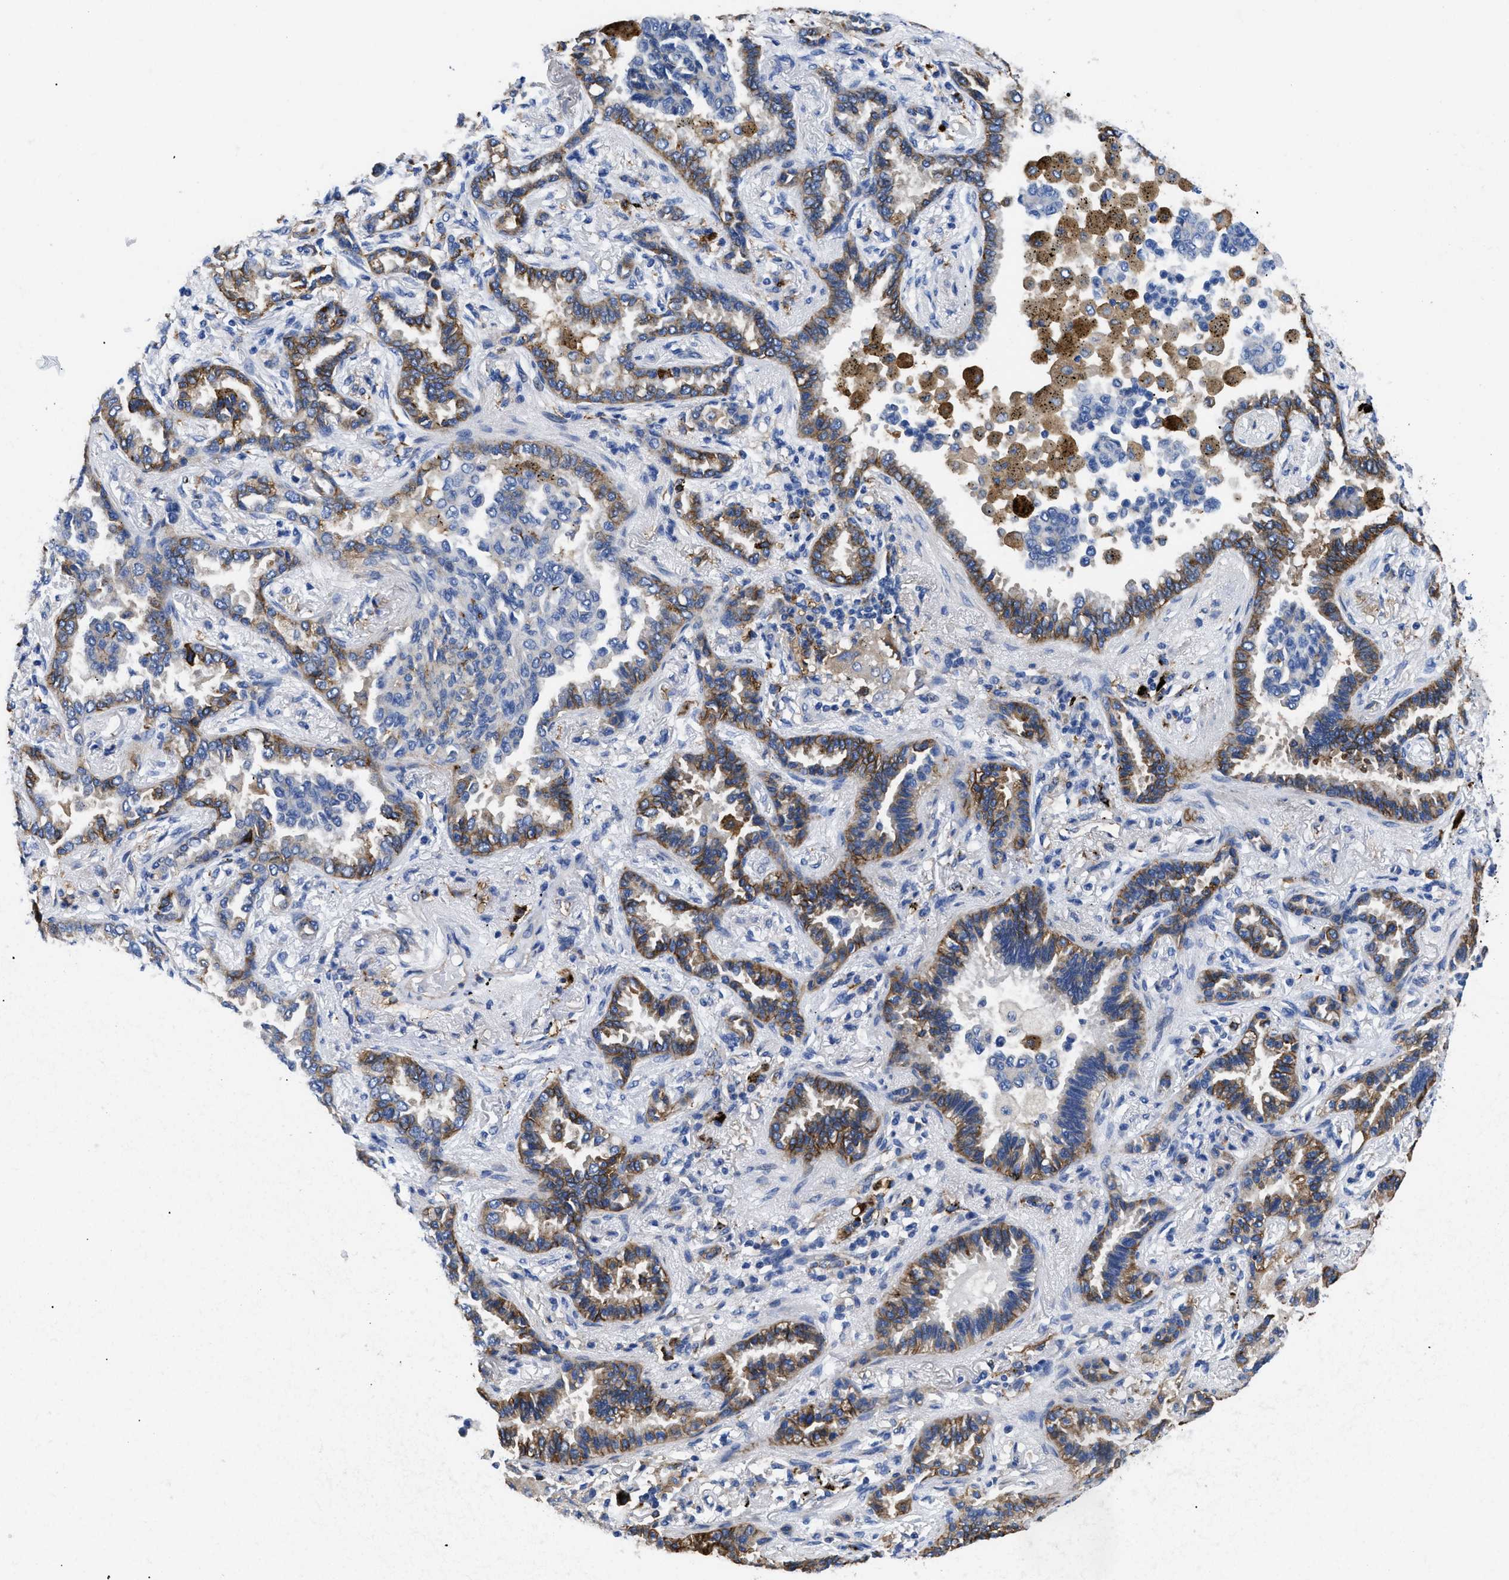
{"staining": {"intensity": "moderate", "quantity": ">75%", "location": "cytoplasmic/membranous"}, "tissue": "lung cancer", "cell_type": "Tumor cells", "image_type": "cancer", "snomed": [{"axis": "morphology", "description": "Normal tissue, NOS"}, {"axis": "morphology", "description": "Adenocarcinoma, NOS"}, {"axis": "topography", "description": "Lung"}], "caption": "Moderate cytoplasmic/membranous expression for a protein is present in approximately >75% of tumor cells of lung cancer (adenocarcinoma) using immunohistochemistry.", "gene": "HLA-DPA1", "patient": {"sex": "male", "age": 59}}